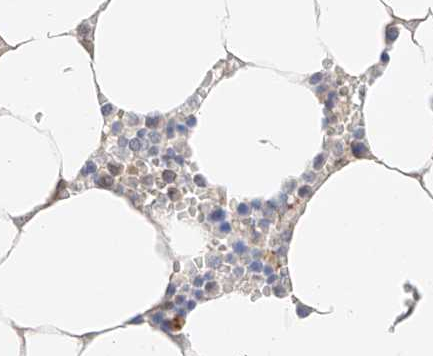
{"staining": {"intensity": "negative", "quantity": "none", "location": "none"}, "tissue": "bone marrow", "cell_type": "Hematopoietic cells", "image_type": "normal", "snomed": [{"axis": "morphology", "description": "Normal tissue, NOS"}, {"axis": "topography", "description": "Bone marrow"}], "caption": "There is no significant staining in hematopoietic cells of bone marrow. (Brightfield microscopy of DAB IHC at high magnification).", "gene": "GCNT1", "patient": {"sex": "male", "age": 70}}